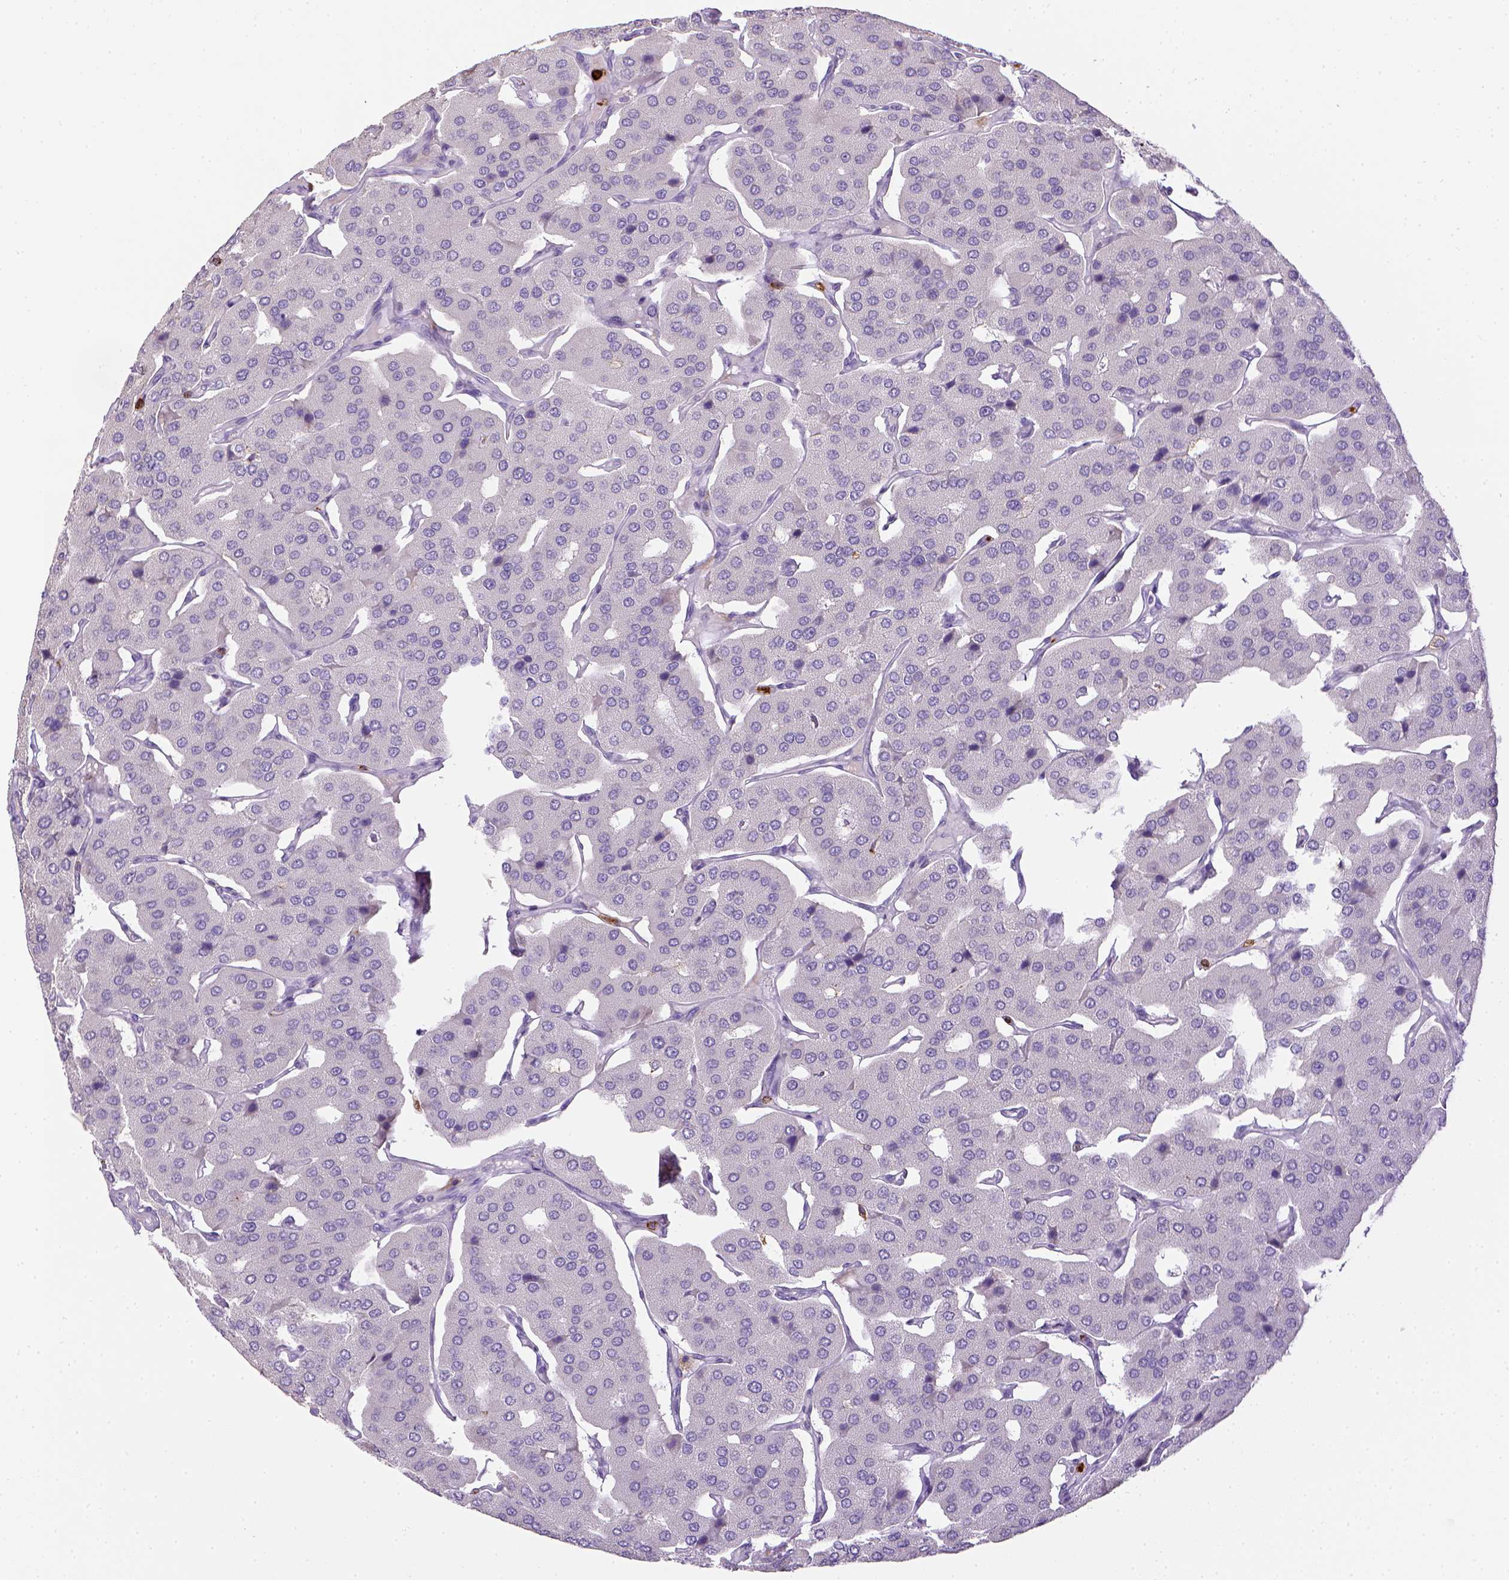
{"staining": {"intensity": "negative", "quantity": "none", "location": "none"}, "tissue": "parathyroid gland", "cell_type": "Glandular cells", "image_type": "normal", "snomed": [{"axis": "morphology", "description": "Normal tissue, NOS"}, {"axis": "morphology", "description": "Adenoma, NOS"}, {"axis": "topography", "description": "Parathyroid gland"}], "caption": "Protein analysis of unremarkable parathyroid gland demonstrates no significant expression in glandular cells. (Brightfield microscopy of DAB (3,3'-diaminobenzidine) IHC at high magnification).", "gene": "ITGAM", "patient": {"sex": "female", "age": 86}}